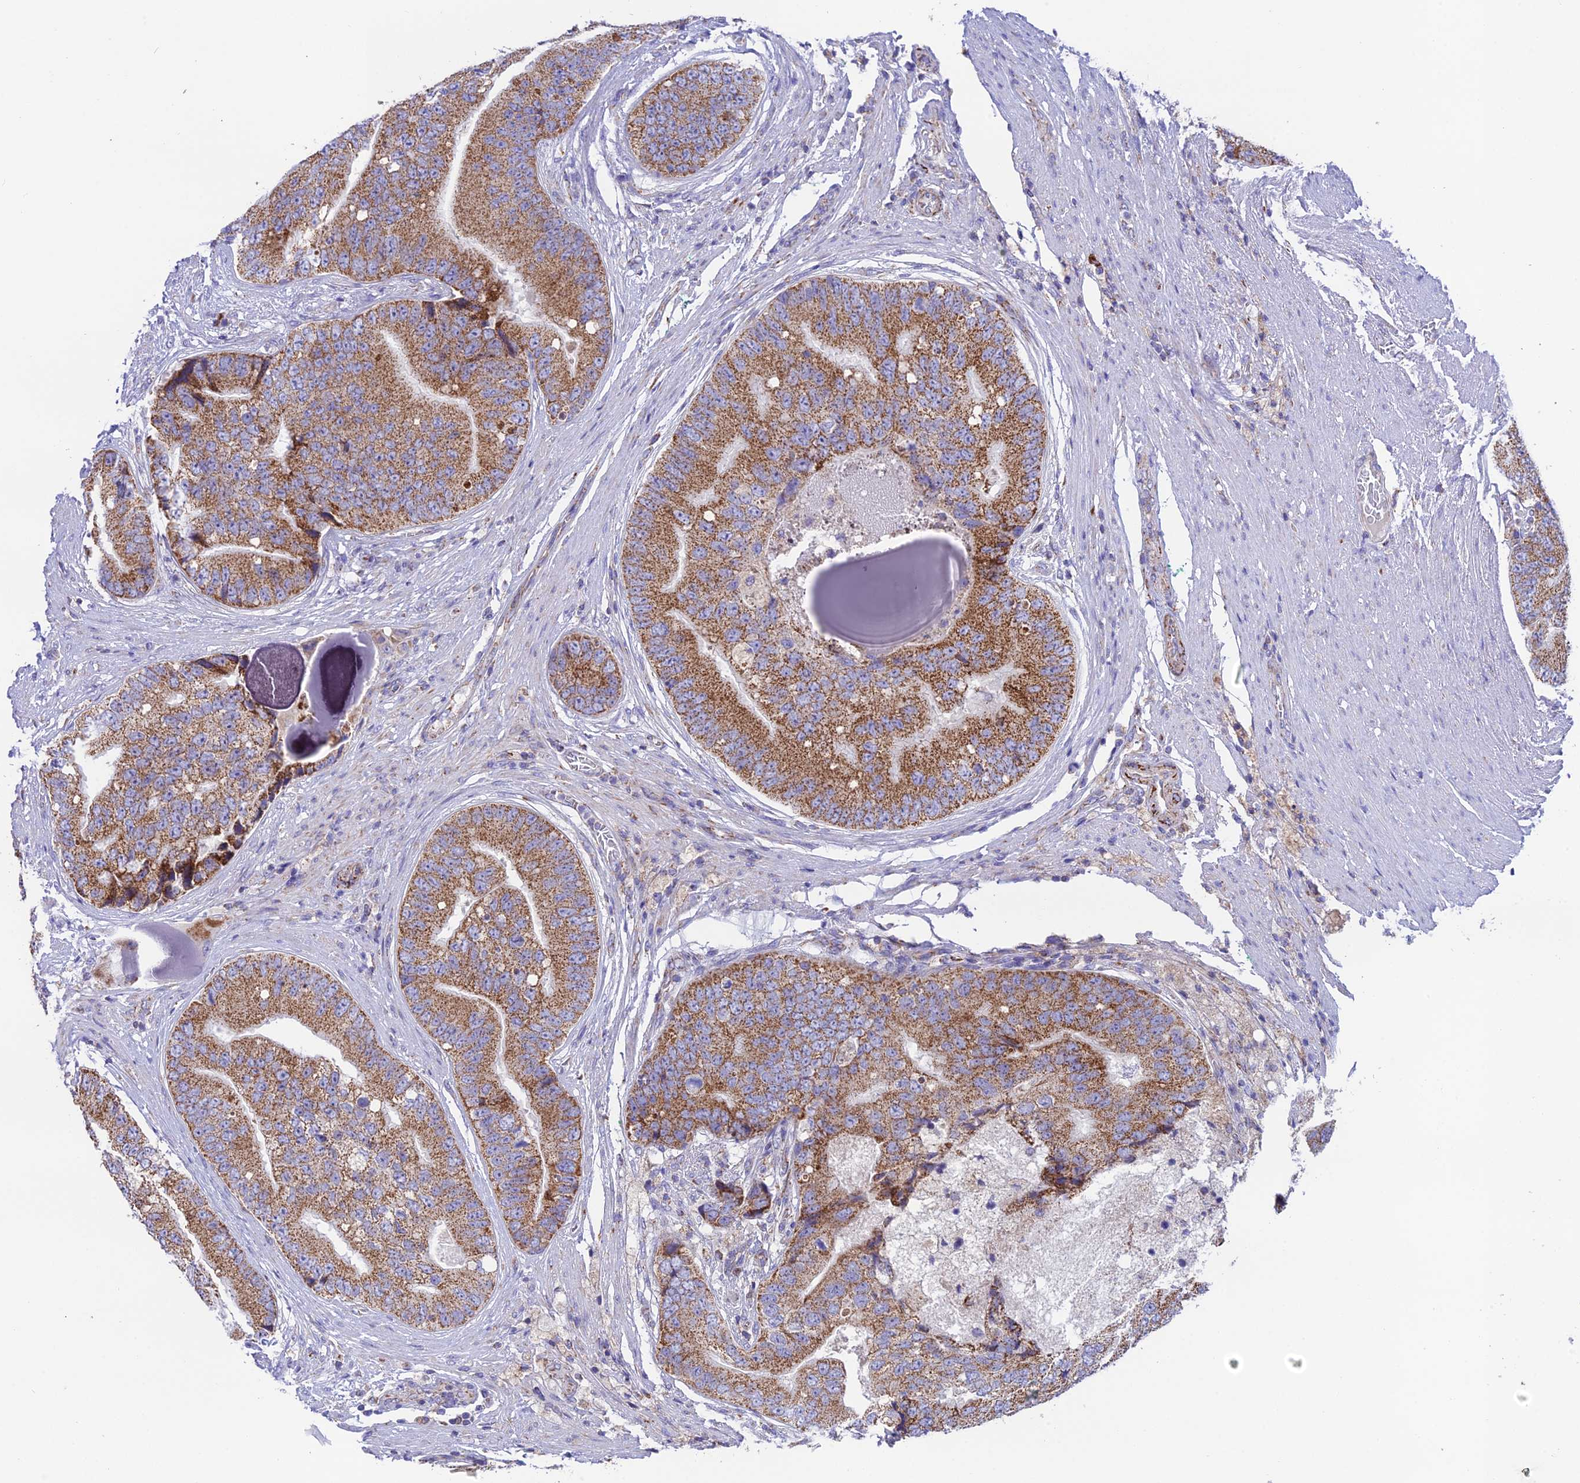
{"staining": {"intensity": "strong", "quantity": ">75%", "location": "cytoplasmic/membranous"}, "tissue": "prostate cancer", "cell_type": "Tumor cells", "image_type": "cancer", "snomed": [{"axis": "morphology", "description": "Adenocarcinoma, High grade"}, {"axis": "topography", "description": "Prostate"}], "caption": "Strong cytoplasmic/membranous expression is appreciated in about >75% of tumor cells in prostate cancer.", "gene": "HSDL2", "patient": {"sex": "male", "age": 70}}